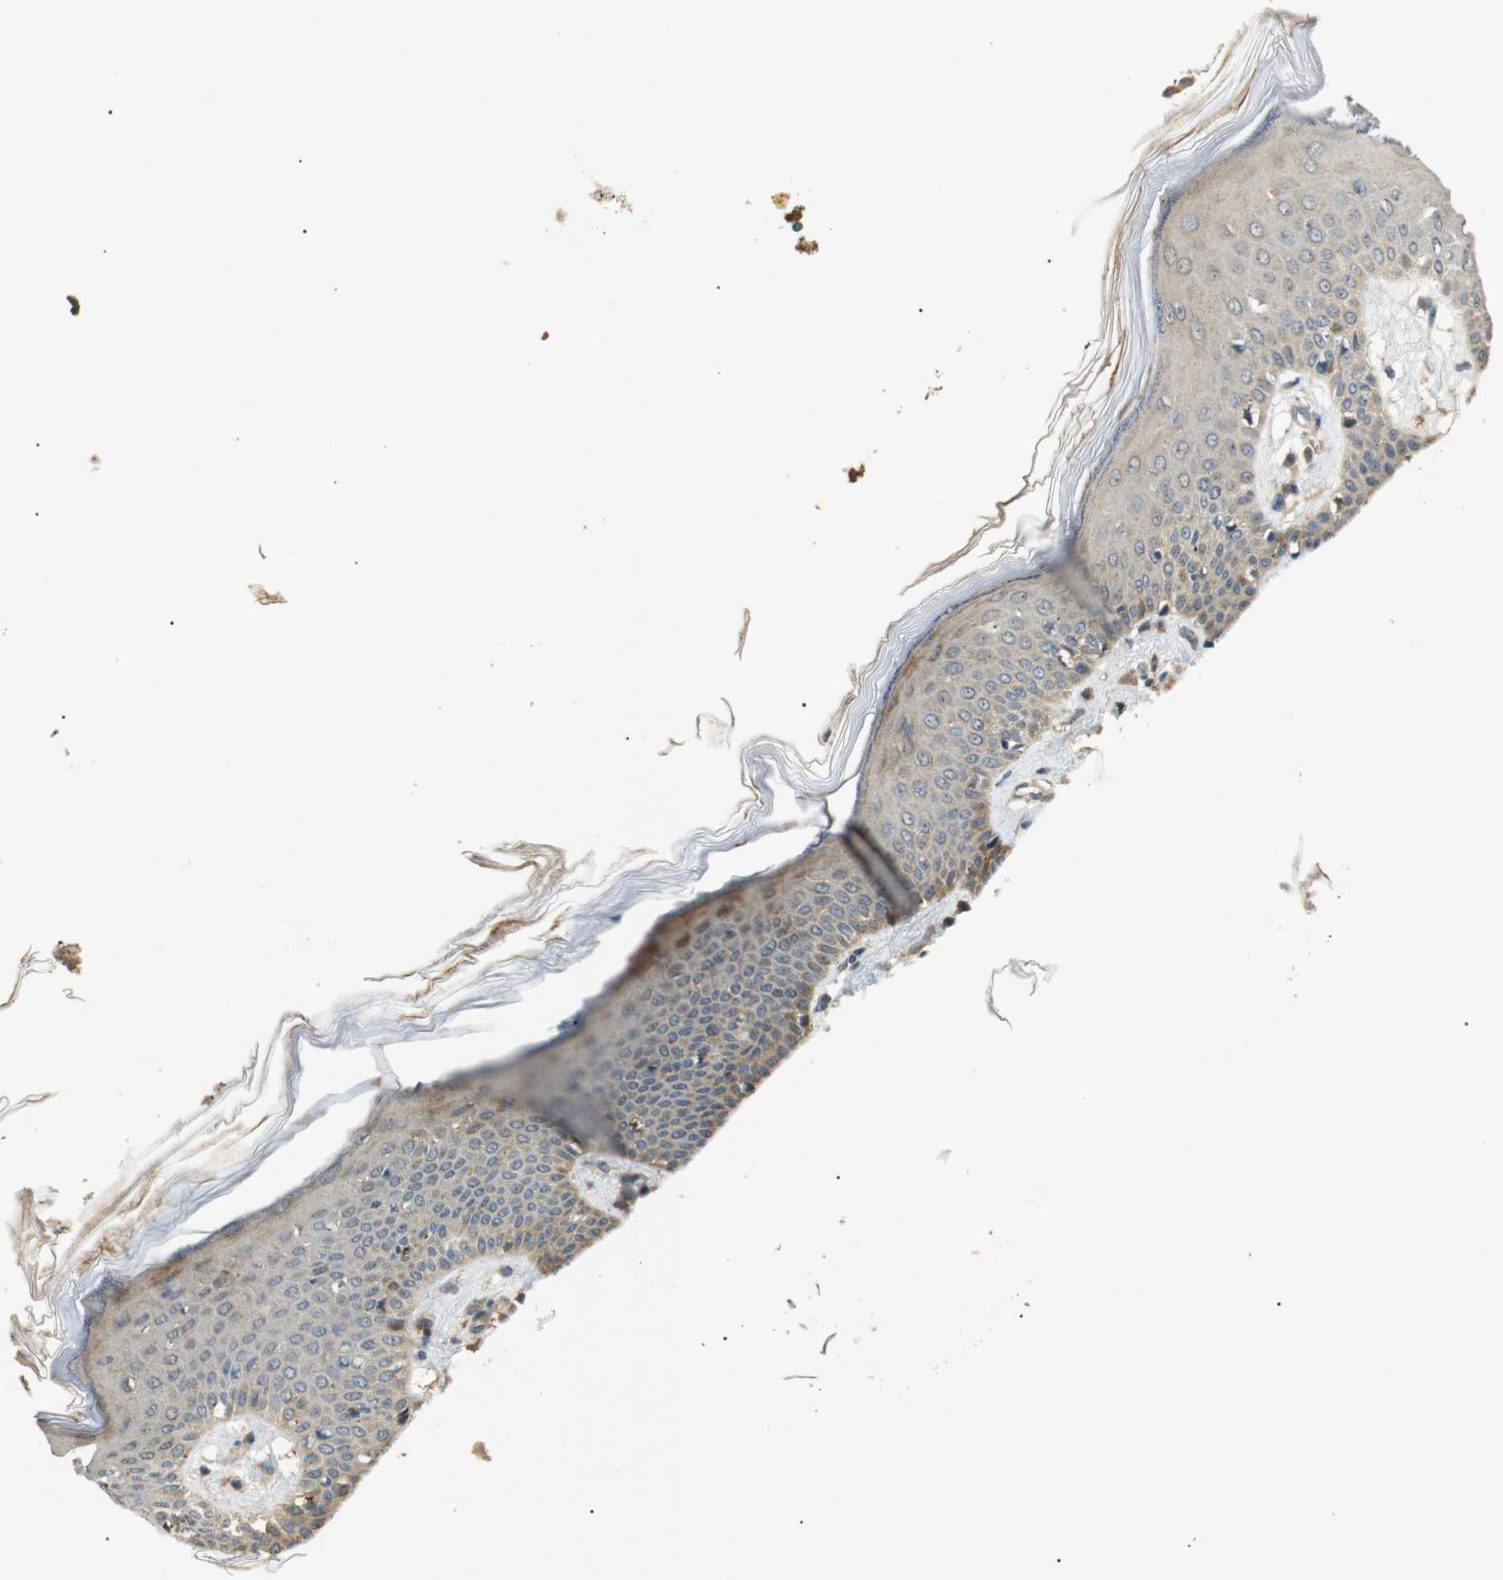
{"staining": {"intensity": "moderate", "quantity": "25%-75%", "location": "cytoplasmic/membranous"}, "tissue": "skin", "cell_type": "Fibroblasts", "image_type": "normal", "snomed": [{"axis": "morphology", "description": "Normal tissue, NOS"}, {"axis": "topography", "description": "Skin"}], "caption": "Immunohistochemical staining of benign skin reveals medium levels of moderate cytoplasmic/membranous staining in about 25%-75% of fibroblasts.", "gene": "HSPA13", "patient": {"sex": "male", "age": 53}}